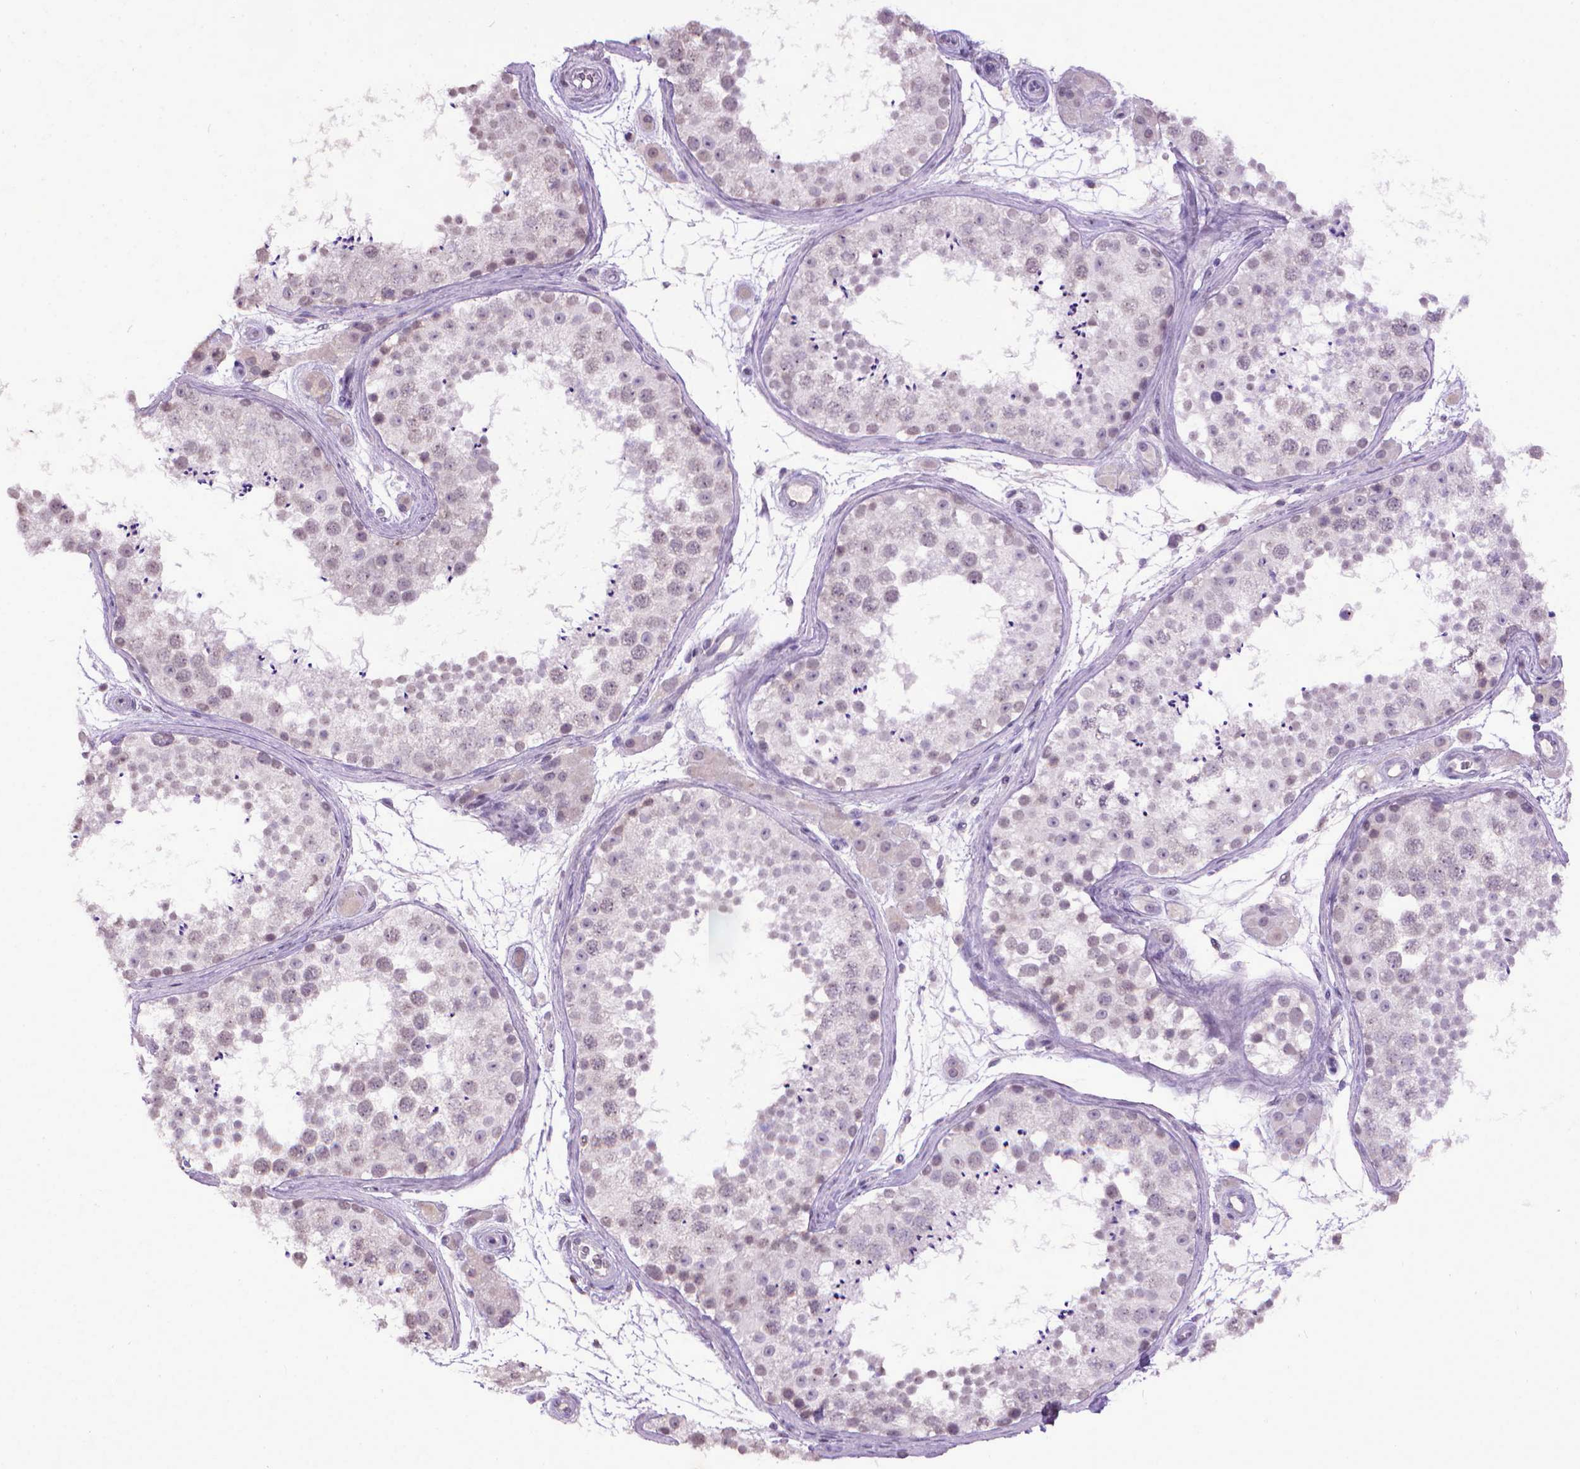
{"staining": {"intensity": "negative", "quantity": "none", "location": "none"}, "tissue": "testis", "cell_type": "Cells in seminiferous ducts", "image_type": "normal", "snomed": [{"axis": "morphology", "description": "Normal tissue, NOS"}, {"axis": "topography", "description": "Testis"}], "caption": "A histopathology image of testis stained for a protein exhibits no brown staining in cells in seminiferous ducts.", "gene": "KMO", "patient": {"sex": "male", "age": 41}}